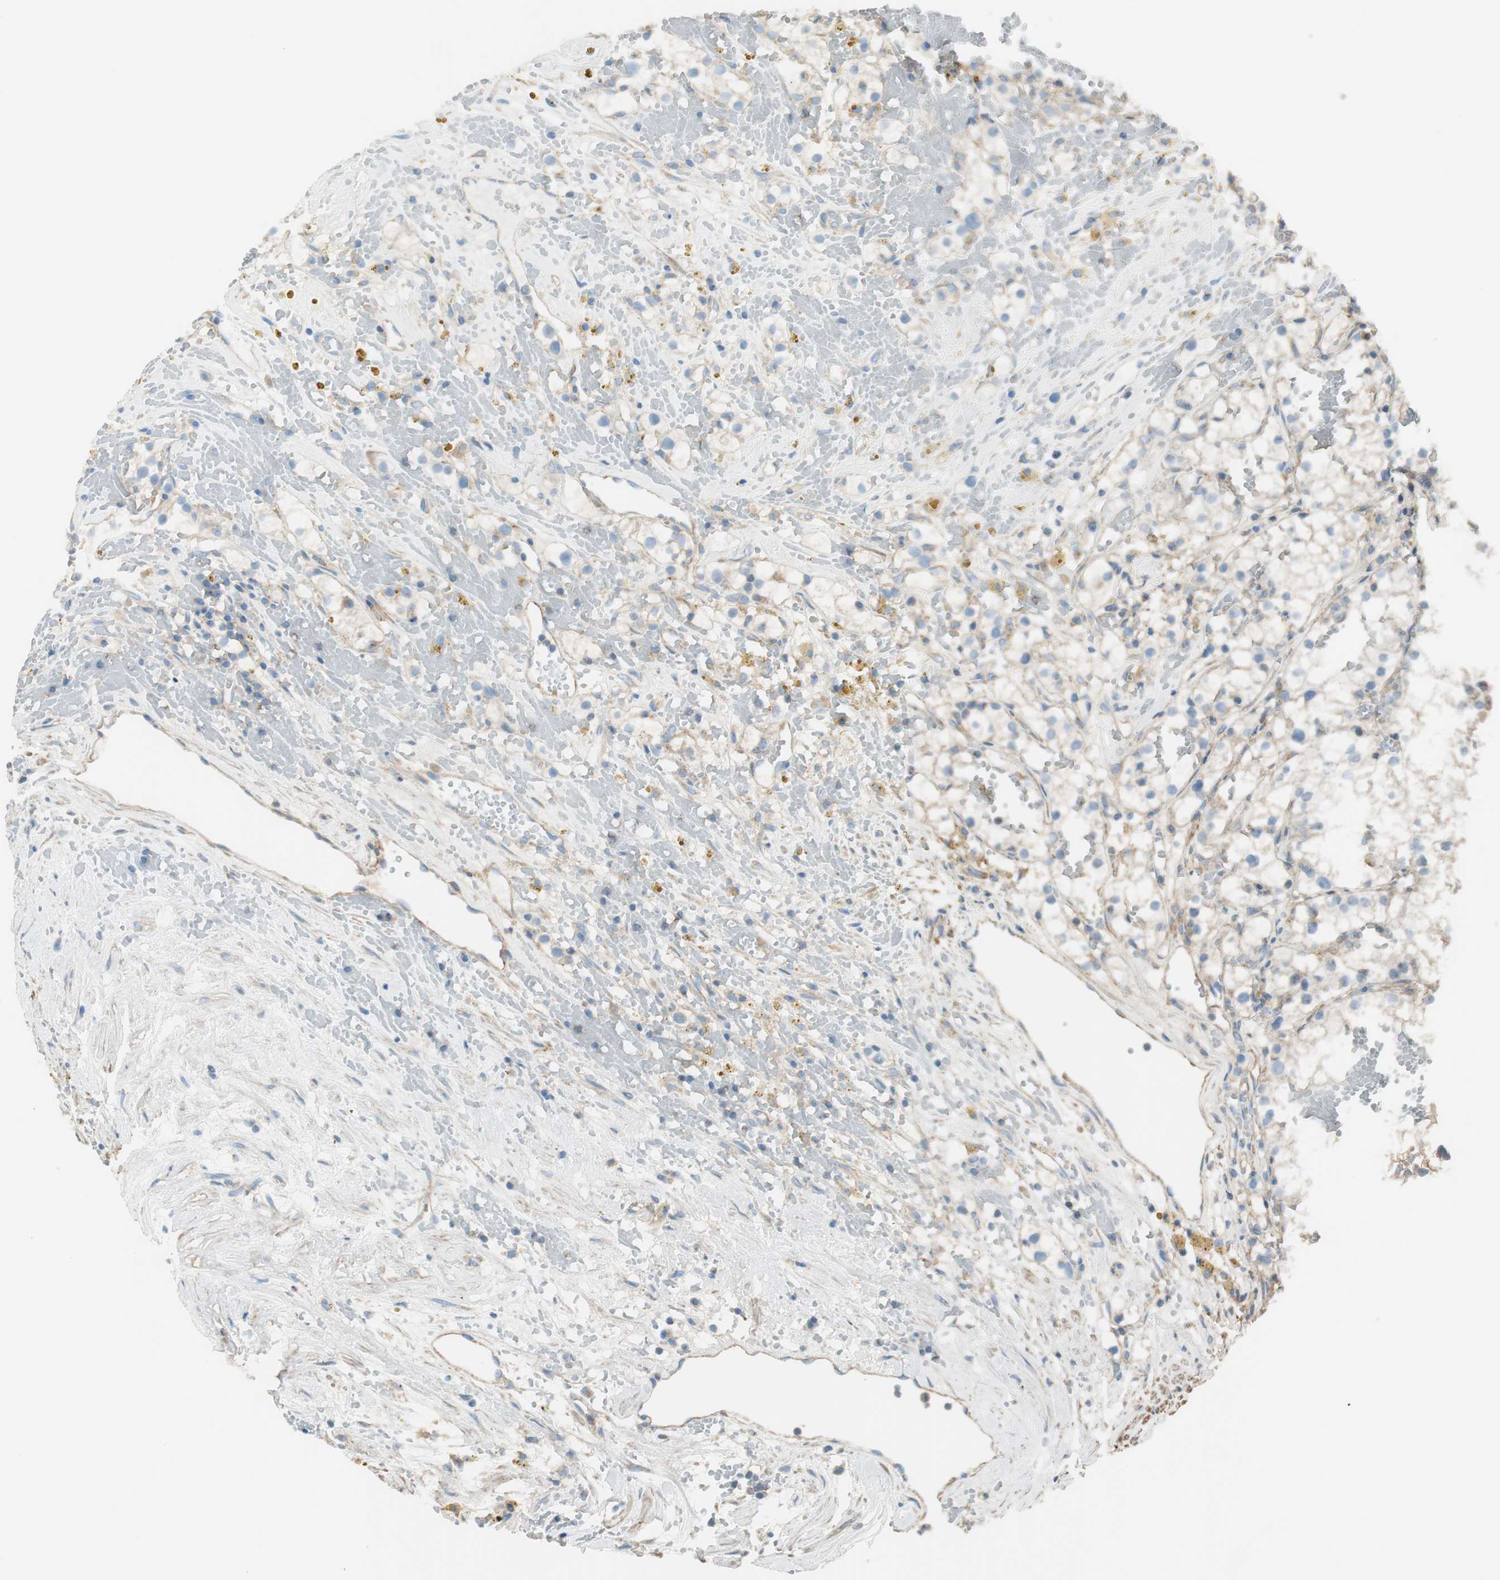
{"staining": {"intensity": "moderate", "quantity": "25%-75%", "location": "cytoplasmic/membranous"}, "tissue": "renal cancer", "cell_type": "Tumor cells", "image_type": "cancer", "snomed": [{"axis": "morphology", "description": "Adenocarcinoma, NOS"}, {"axis": "topography", "description": "Kidney"}], "caption": "DAB (3,3'-diaminobenzidine) immunohistochemical staining of adenocarcinoma (renal) demonstrates moderate cytoplasmic/membranous protein positivity in about 25%-75% of tumor cells.", "gene": "PI4K2B", "patient": {"sex": "male", "age": 56}}